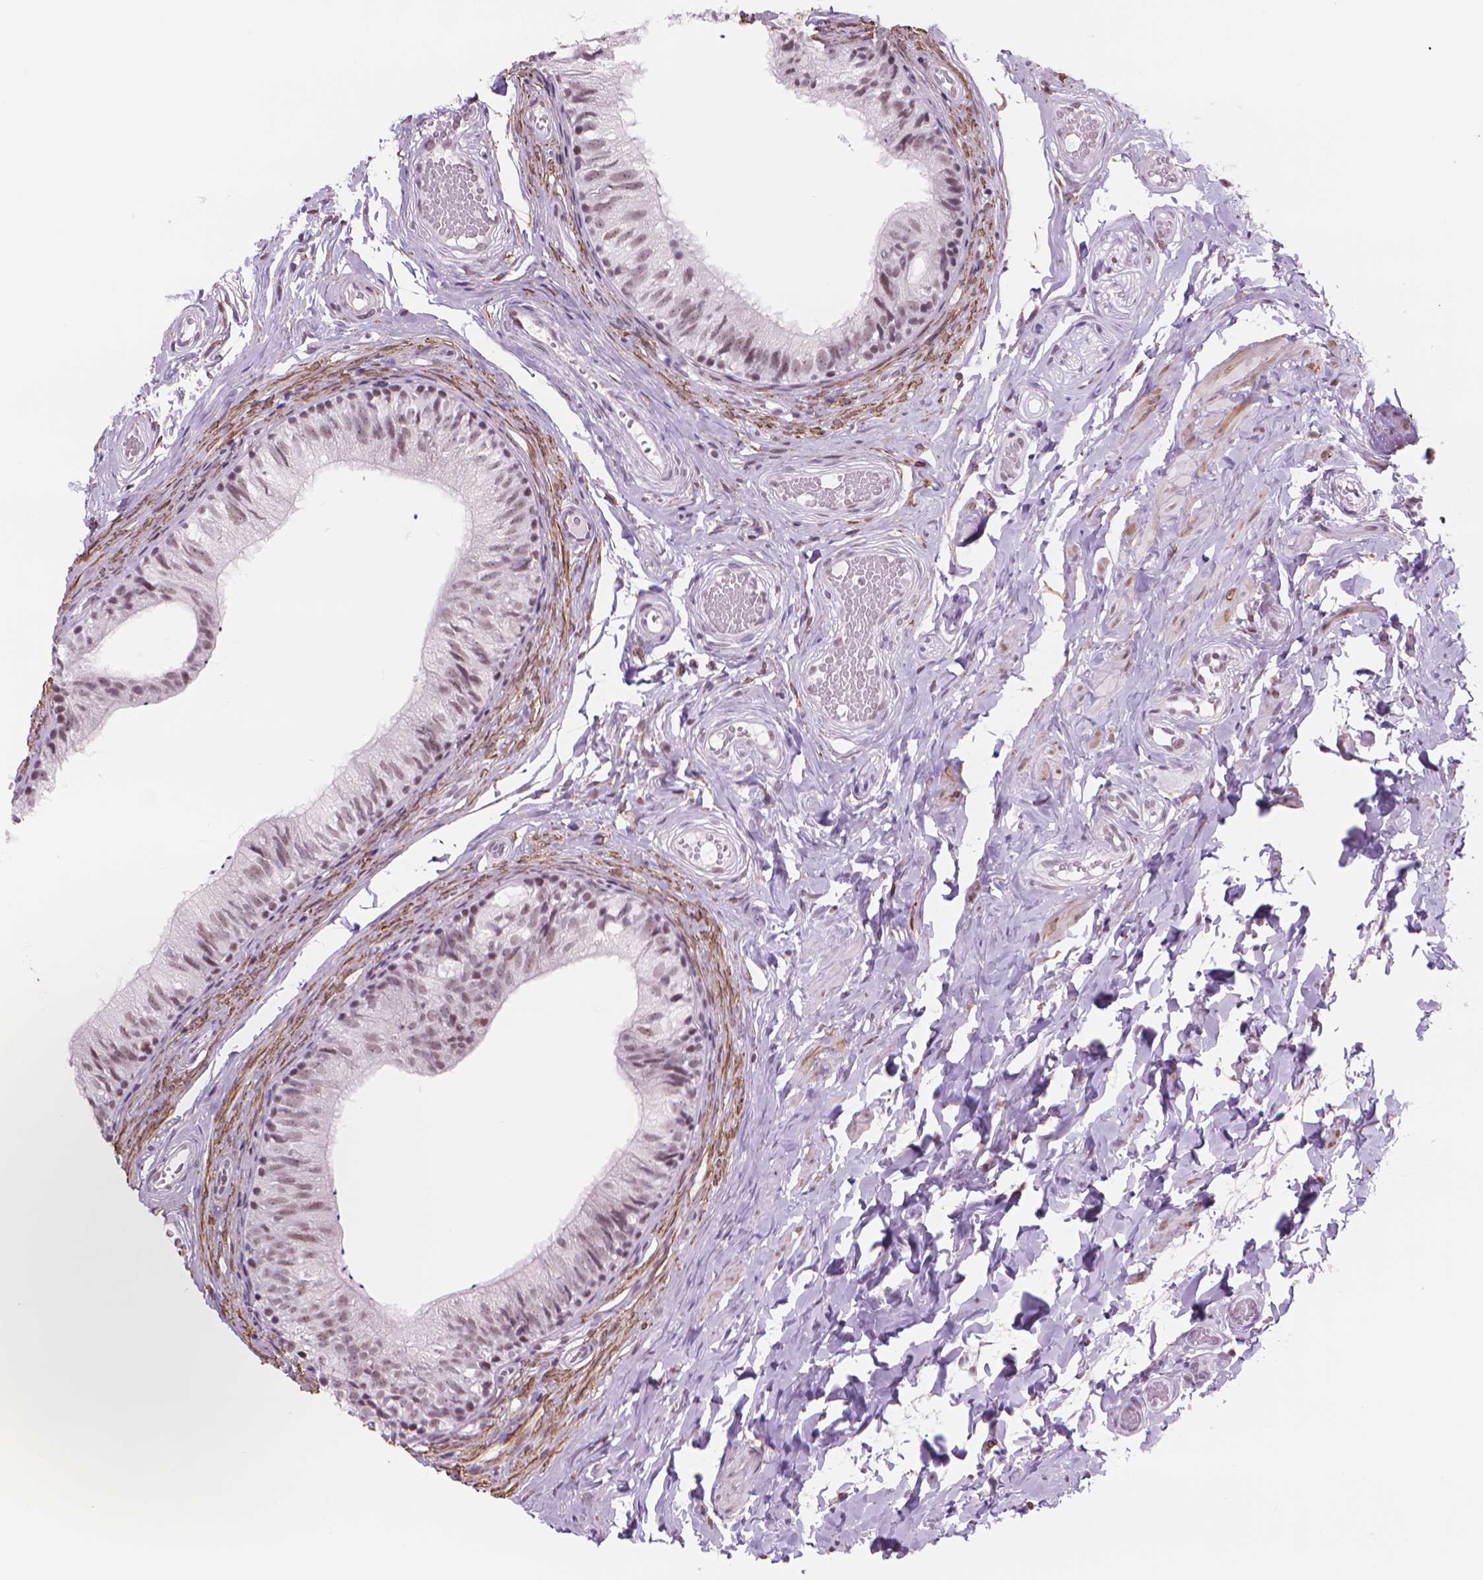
{"staining": {"intensity": "moderate", "quantity": ">75%", "location": "nuclear"}, "tissue": "epididymis", "cell_type": "Glandular cells", "image_type": "normal", "snomed": [{"axis": "morphology", "description": "Normal tissue, NOS"}, {"axis": "topography", "description": "Epididymis"}], "caption": "A medium amount of moderate nuclear staining is present in approximately >75% of glandular cells in normal epididymis.", "gene": "POLR3D", "patient": {"sex": "male", "age": 29}}